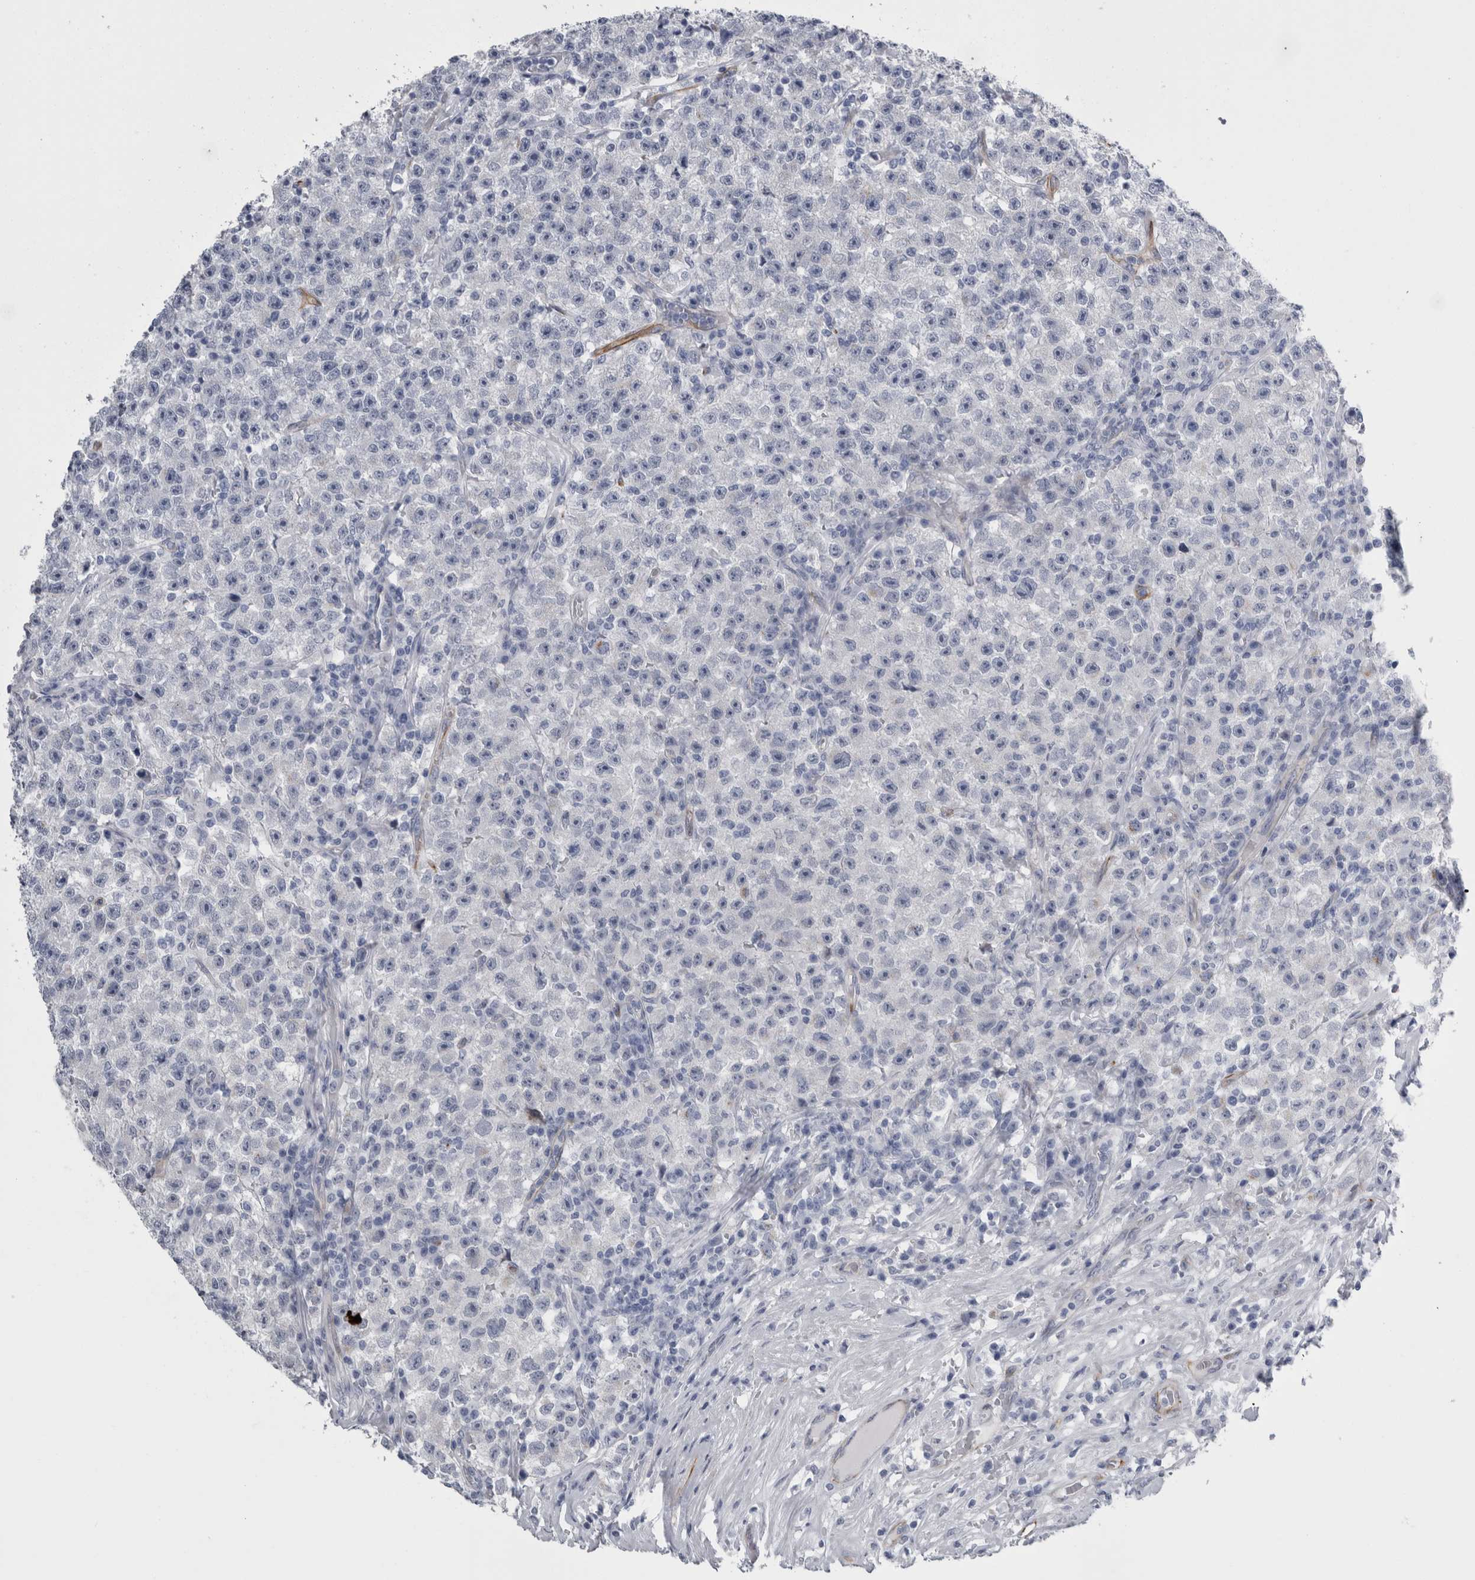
{"staining": {"intensity": "negative", "quantity": "none", "location": "none"}, "tissue": "testis cancer", "cell_type": "Tumor cells", "image_type": "cancer", "snomed": [{"axis": "morphology", "description": "Seminoma, NOS"}, {"axis": "topography", "description": "Testis"}], "caption": "This is an IHC histopathology image of testis cancer (seminoma). There is no staining in tumor cells.", "gene": "VWDE", "patient": {"sex": "male", "age": 22}}